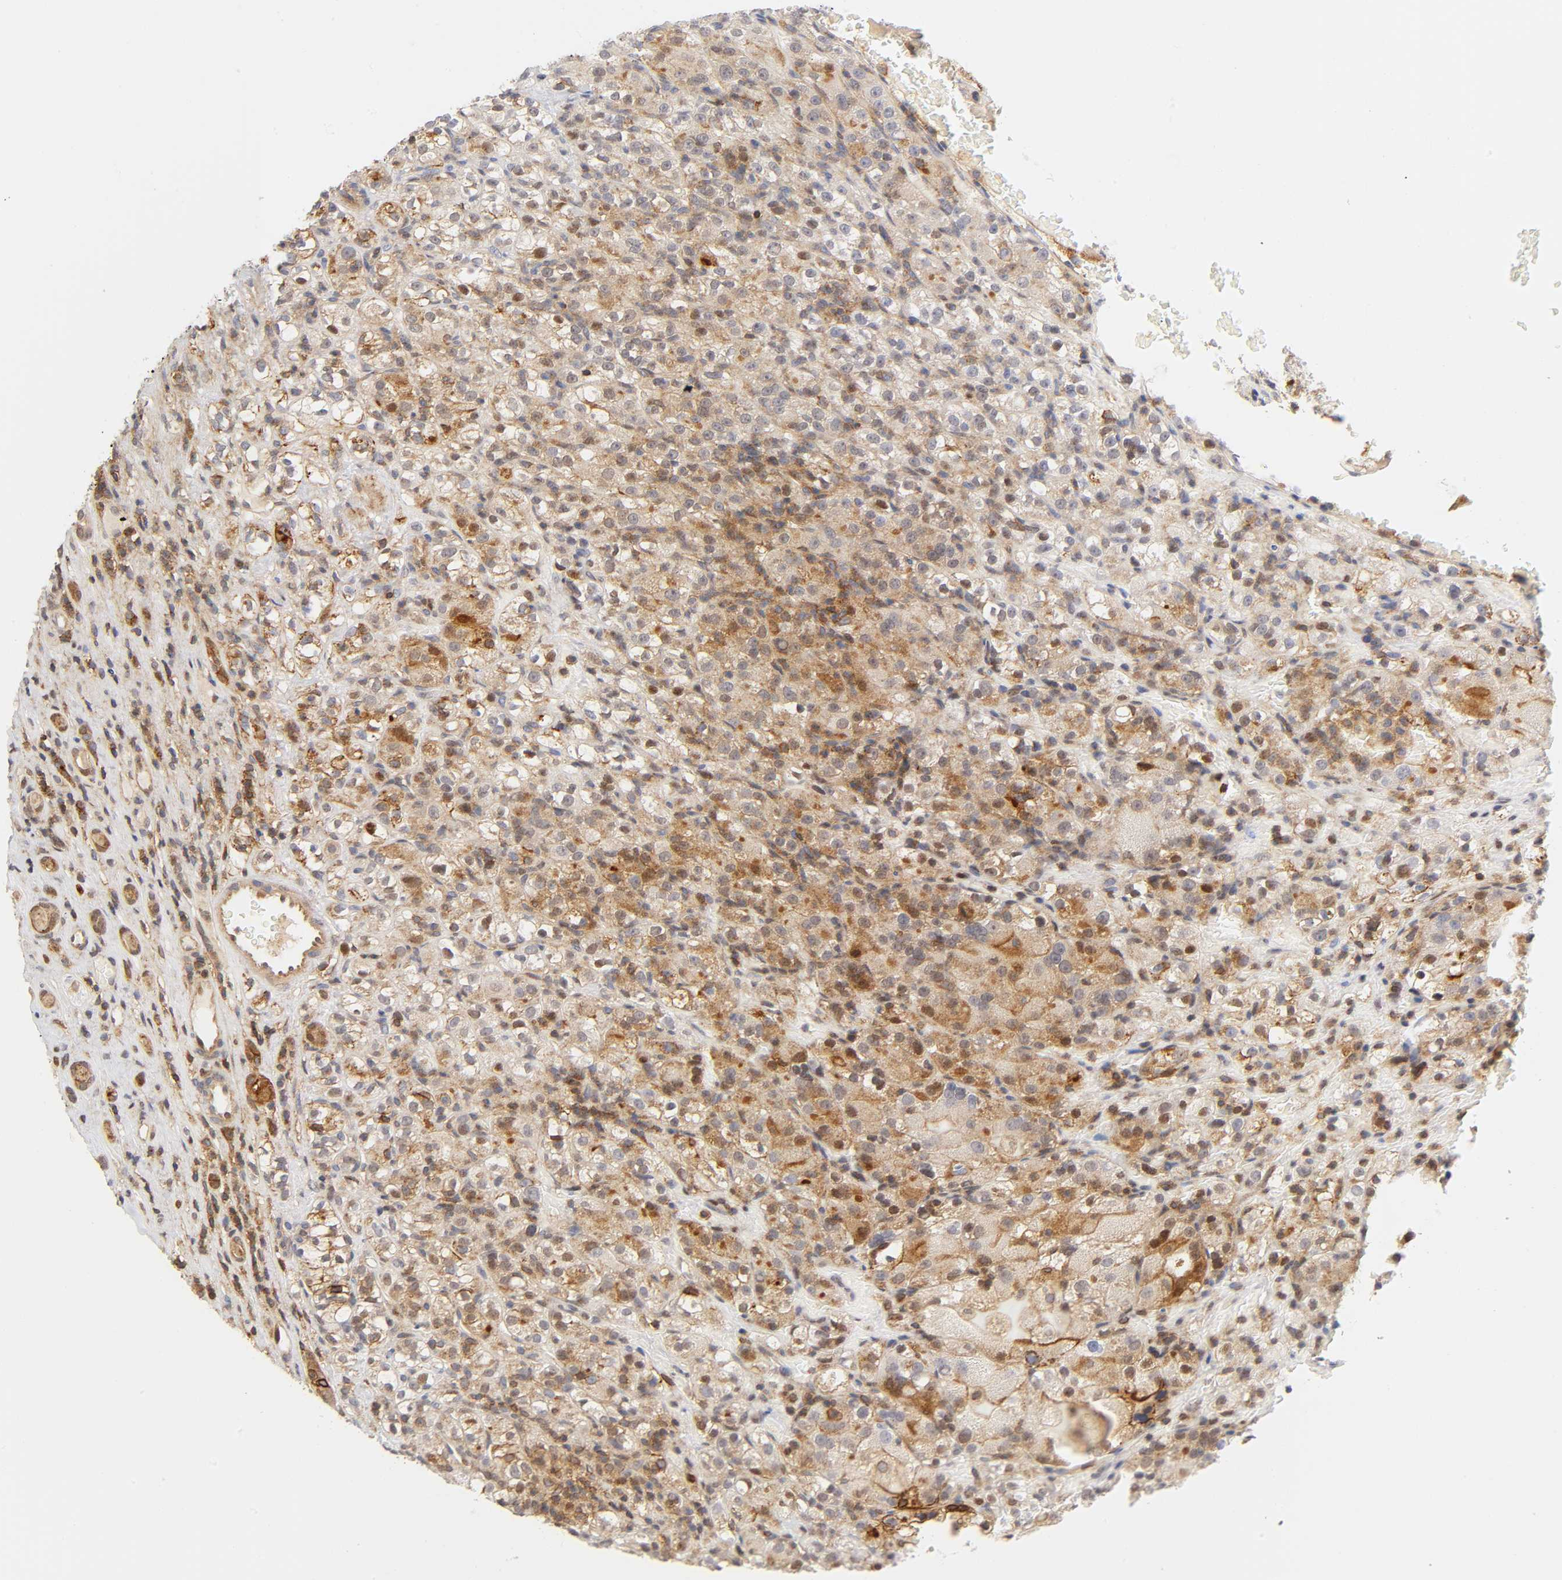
{"staining": {"intensity": "moderate", "quantity": ">75%", "location": "cytoplasmic/membranous,nuclear"}, "tissue": "renal cancer", "cell_type": "Tumor cells", "image_type": "cancer", "snomed": [{"axis": "morphology", "description": "Normal tissue, NOS"}, {"axis": "morphology", "description": "Adenocarcinoma, NOS"}, {"axis": "topography", "description": "Kidney"}], "caption": "Immunohistochemistry micrograph of neoplastic tissue: human renal cancer stained using IHC reveals medium levels of moderate protein expression localized specifically in the cytoplasmic/membranous and nuclear of tumor cells, appearing as a cytoplasmic/membranous and nuclear brown color.", "gene": "ANXA7", "patient": {"sex": "male", "age": 61}}